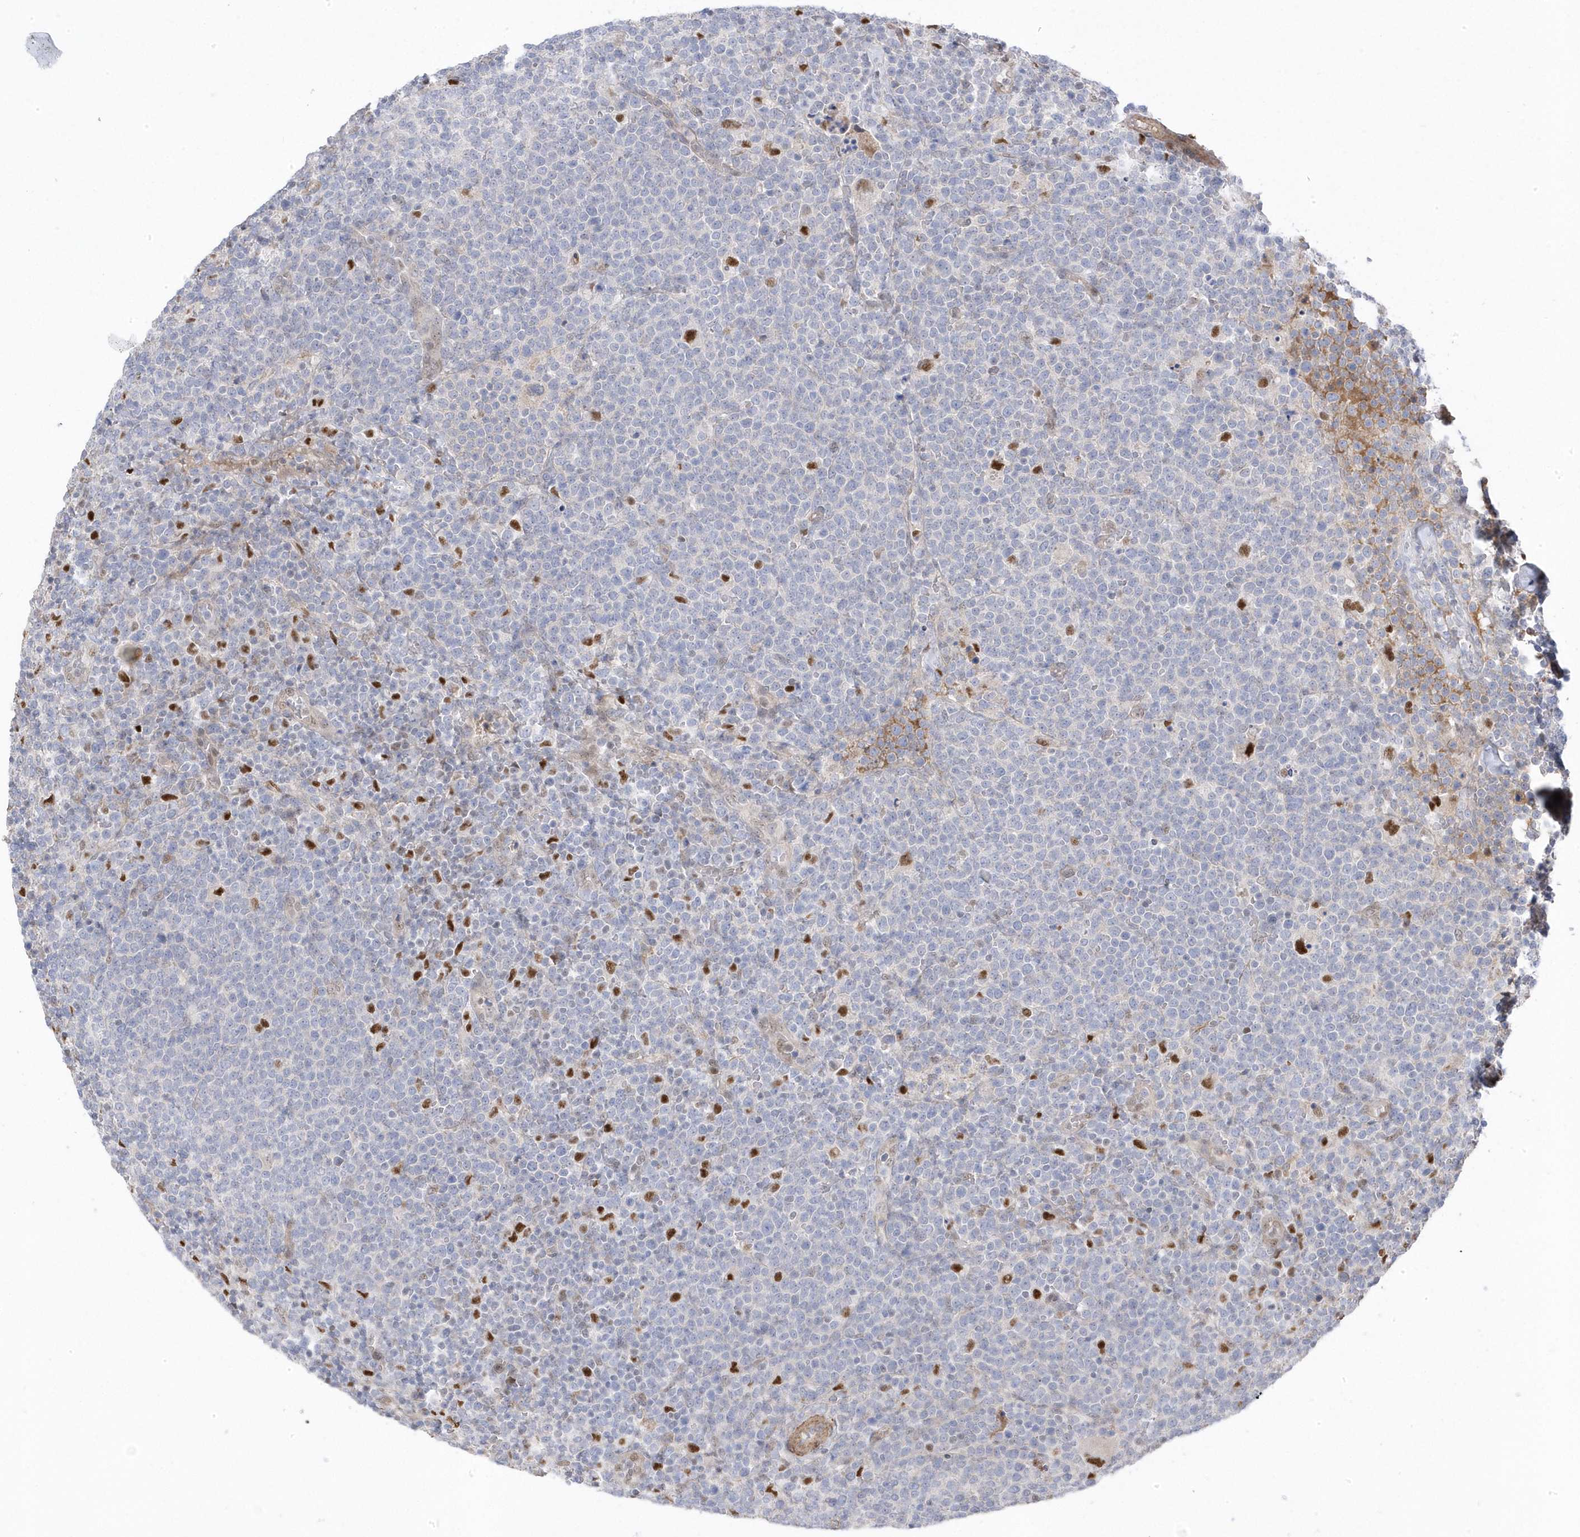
{"staining": {"intensity": "negative", "quantity": "none", "location": "none"}, "tissue": "lymphoma", "cell_type": "Tumor cells", "image_type": "cancer", "snomed": [{"axis": "morphology", "description": "Malignant lymphoma, non-Hodgkin's type, High grade"}, {"axis": "topography", "description": "Lymph node"}], "caption": "Lymphoma was stained to show a protein in brown. There is no significant staining in tumor cells.", "gene": "GTPBP6", "patient": {"sex": "male", "age": 61}}